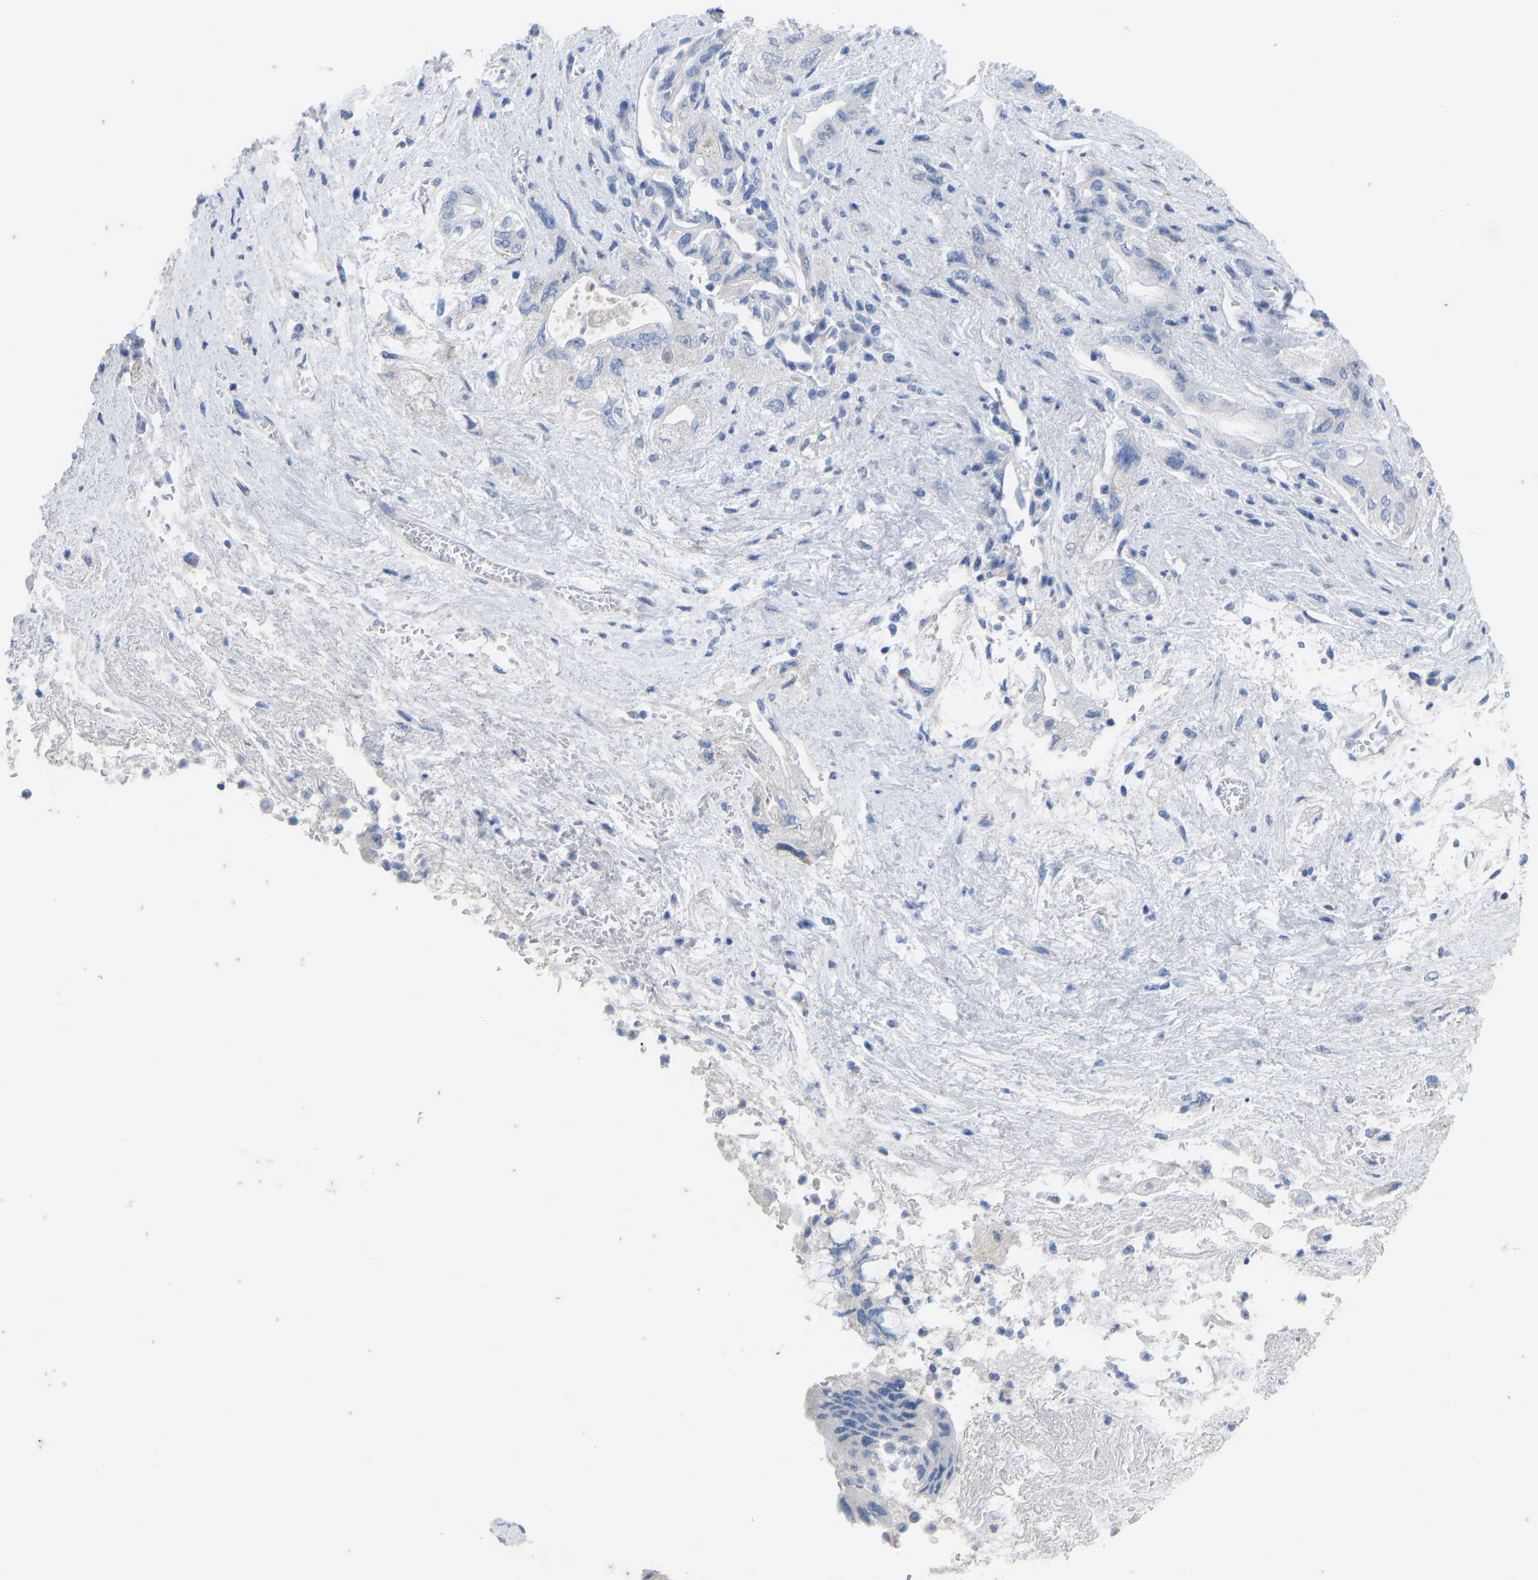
{"staining": {"intensity": "negative", "quantity": "none", "location": "none"}, "tissue": "pancreatic cancer", "cell_type": "Tumor cells", "image_type": "cancer", "snomed": [{"axis": "morphology", "description": "Adenocarcinoma, NOS"}, {"axis": "topography", "description": "Pancreas"}], "caption": "Tumor cells show no significant protein positivity in adenocarcinoma (pancreatic).", "gene": "OLIG2", "patient": {"sex": "female", "age": 73}}